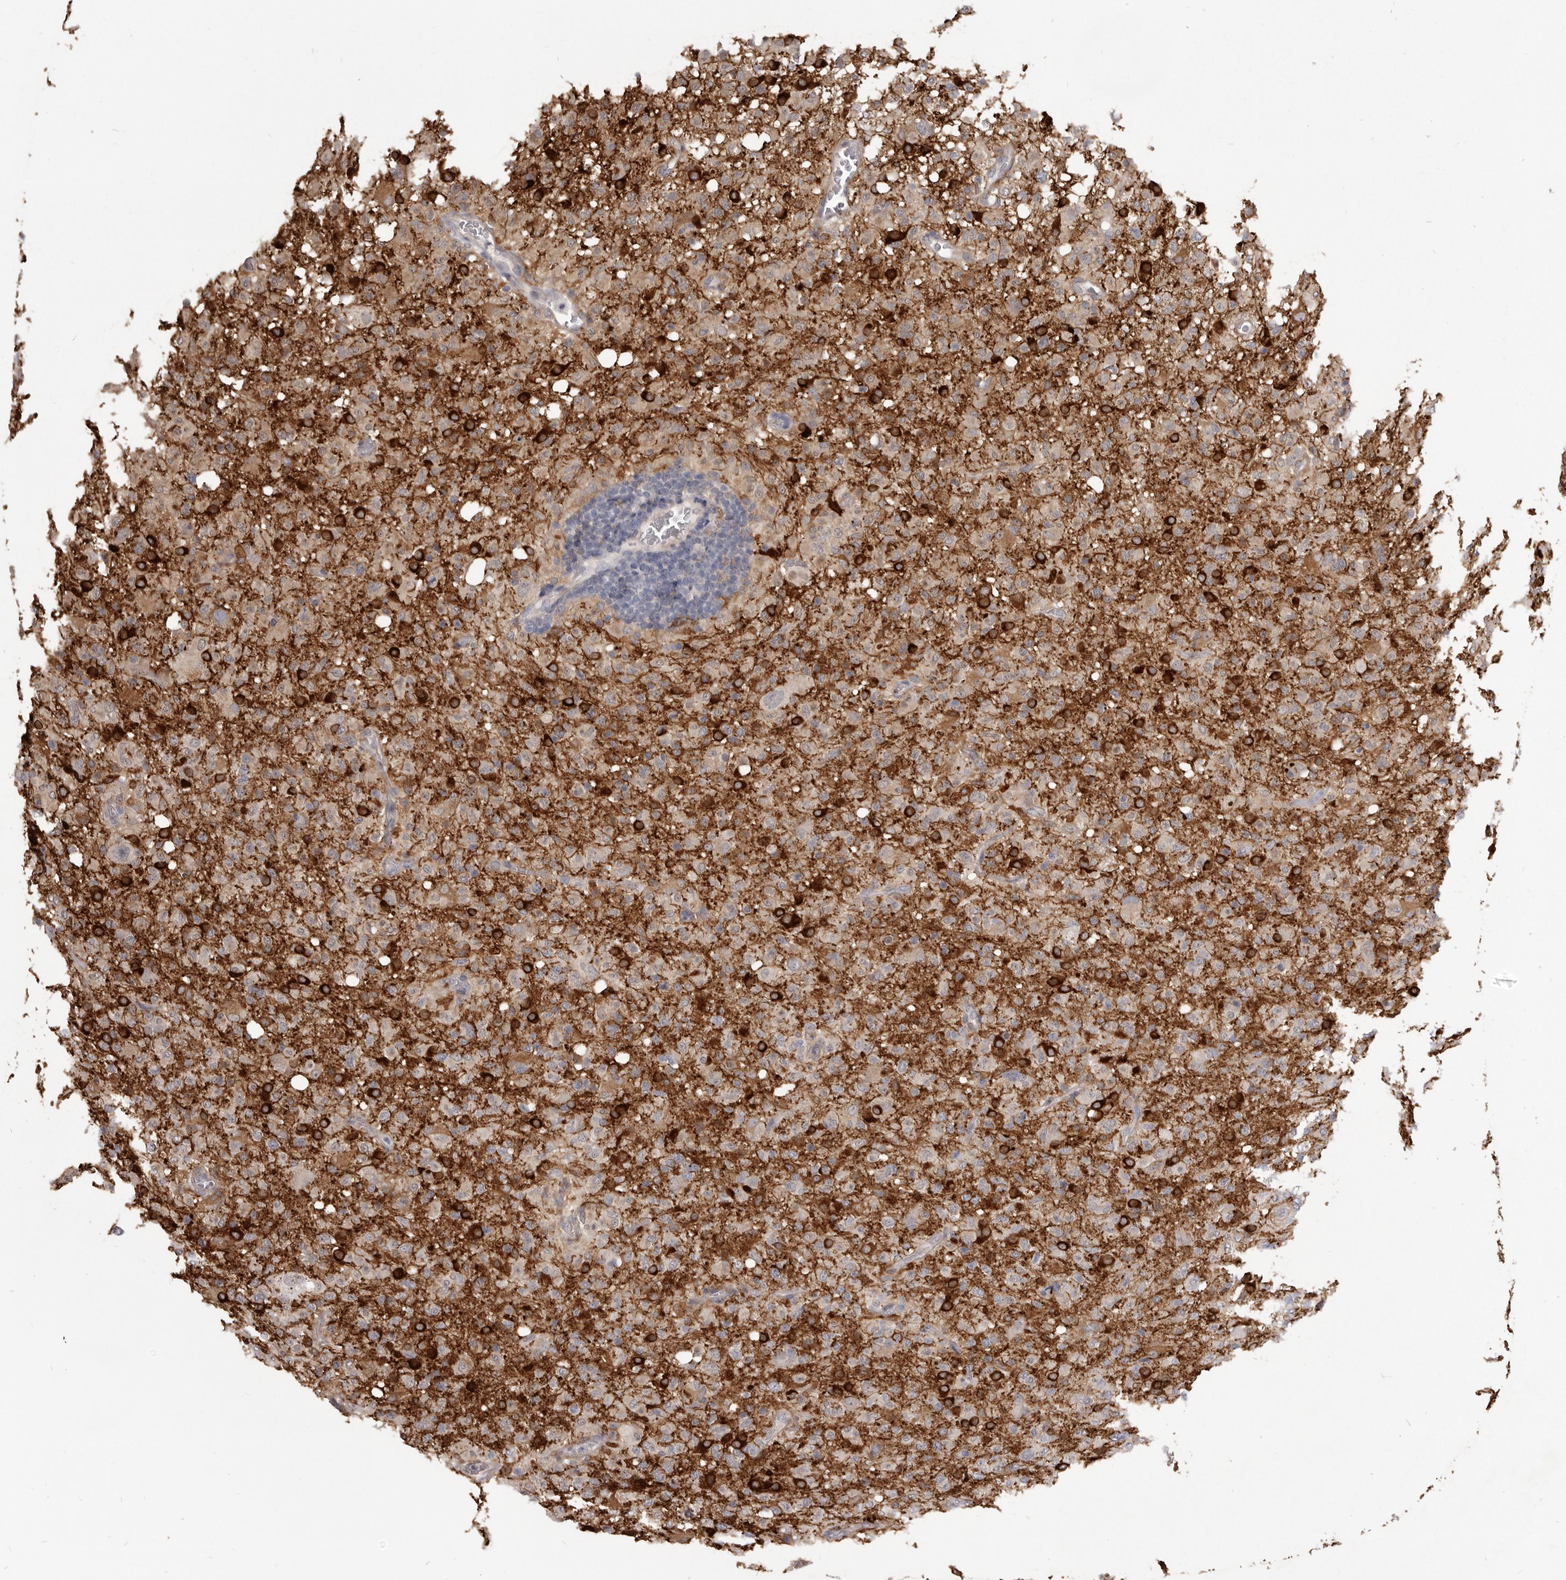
{"staining": {"intensity": "weak", "quantity": "<25%", "location": "cytoplasmic/membranous"}, "tissue": "glioma", "cell_type": "Tumor cells", "image_type": "cancer", "snomed": [{"axis": "morphology", "description": "Glioma, malignant, High grade"}, {"axis": "topography", "description": "Brain"}], "caption": "Image shows no significant protein positivity in tumor cells of glioma.", "gene": "VPS45", "patient": {"sex": "female", "age": 57}}